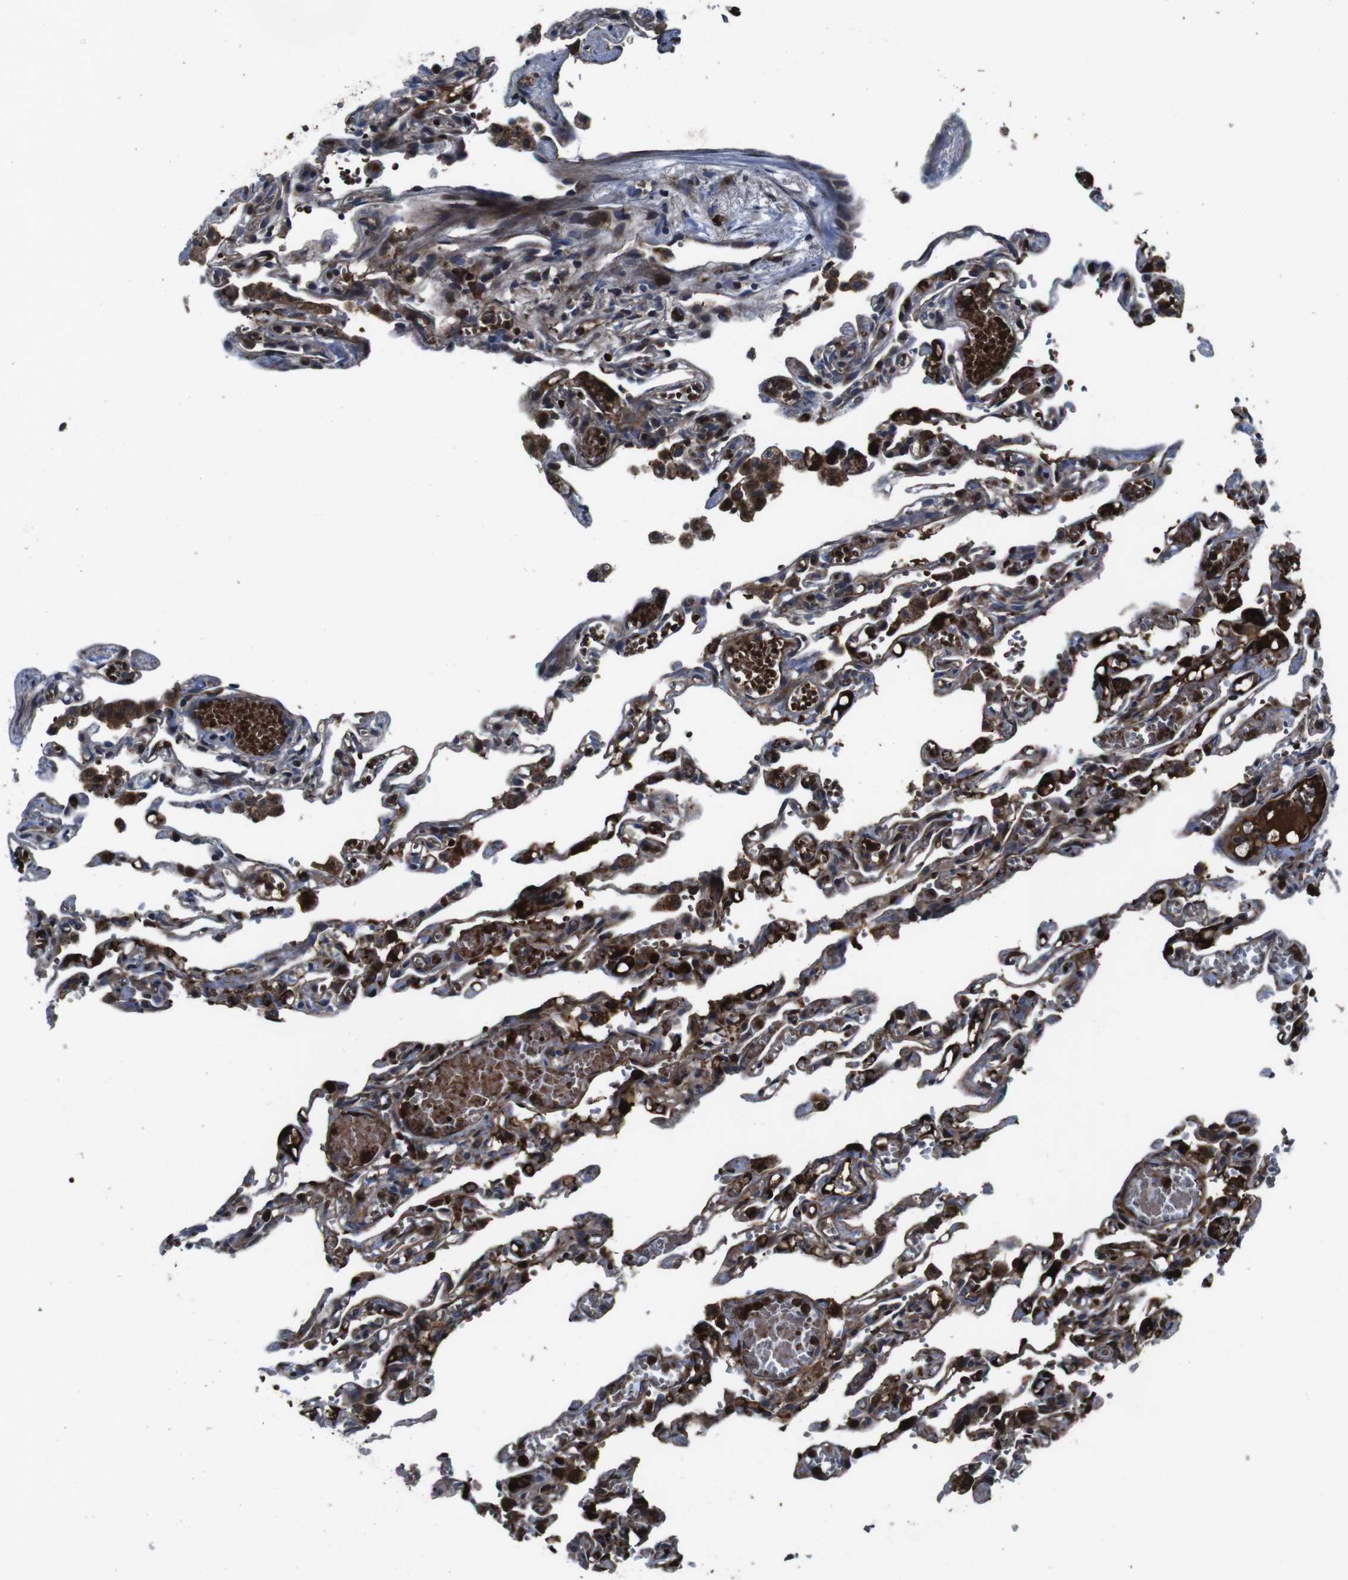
{"staining": {"intensity": "moderate", "quantity": ">75%", "location": "cytoplasmic/membranous"}, "tissue": "lung", "cell_type": "Alveolar cells", "image_type": "normal", "snomed": [{"axis": "morphology", "description": "Normal tissue, NOS"}, {"axis": "topography", "description": "Lung"}], "caption": "Immunohistochemical staining of normal human lung demonstrates medium levels of moderate cytoplasmic/membranous expression in approximately >75% of alveolar cells. The staining was performed using DAB (3,3'-diaminobenzidine), with brown indicating positive protein expression. Nuclei are stained blue with hematoxylin.", "gene": "SMYD3", "patient": {"sex": "male", "age": 21}}